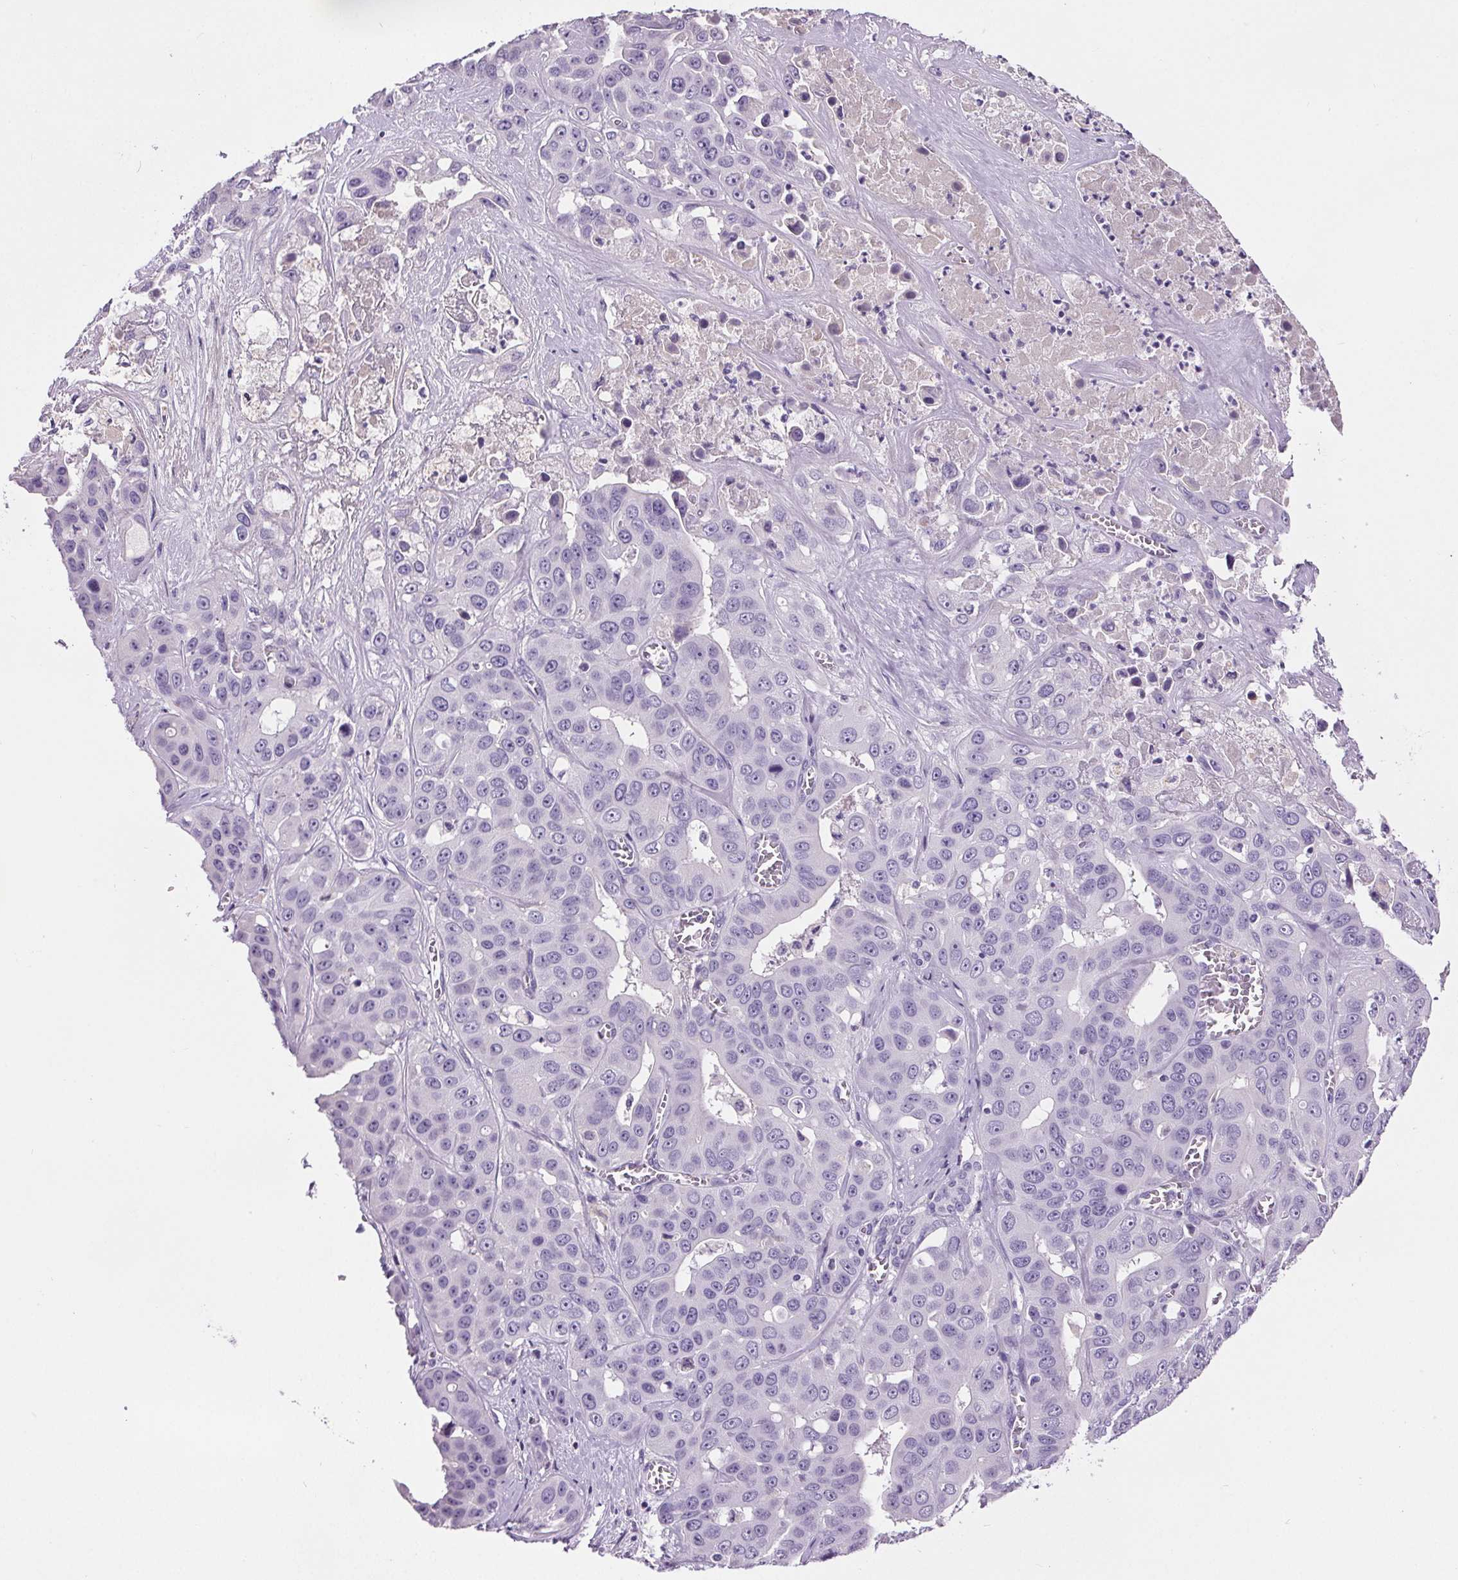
{"staining": {"intensity": "negative", "quantity": "none", "location": "none"}, "tissue": "liver cancer", "cell_type": "Tumor cells", "image_type": "cancer", "snomed": [{"axis": "morphology", "description": "Cholangiocarcinoma"}, {"axis": "topography", "description": "Liver"}], "caption": "Immunohistochemistry of liver cholangiocarcinoma demonstrates no staining in tumor cells. (Immunohistochemistry, brightfield microscopy, high magnification).", "gene": "CD5L", "patient": {"sex": "female", "age": 52}}